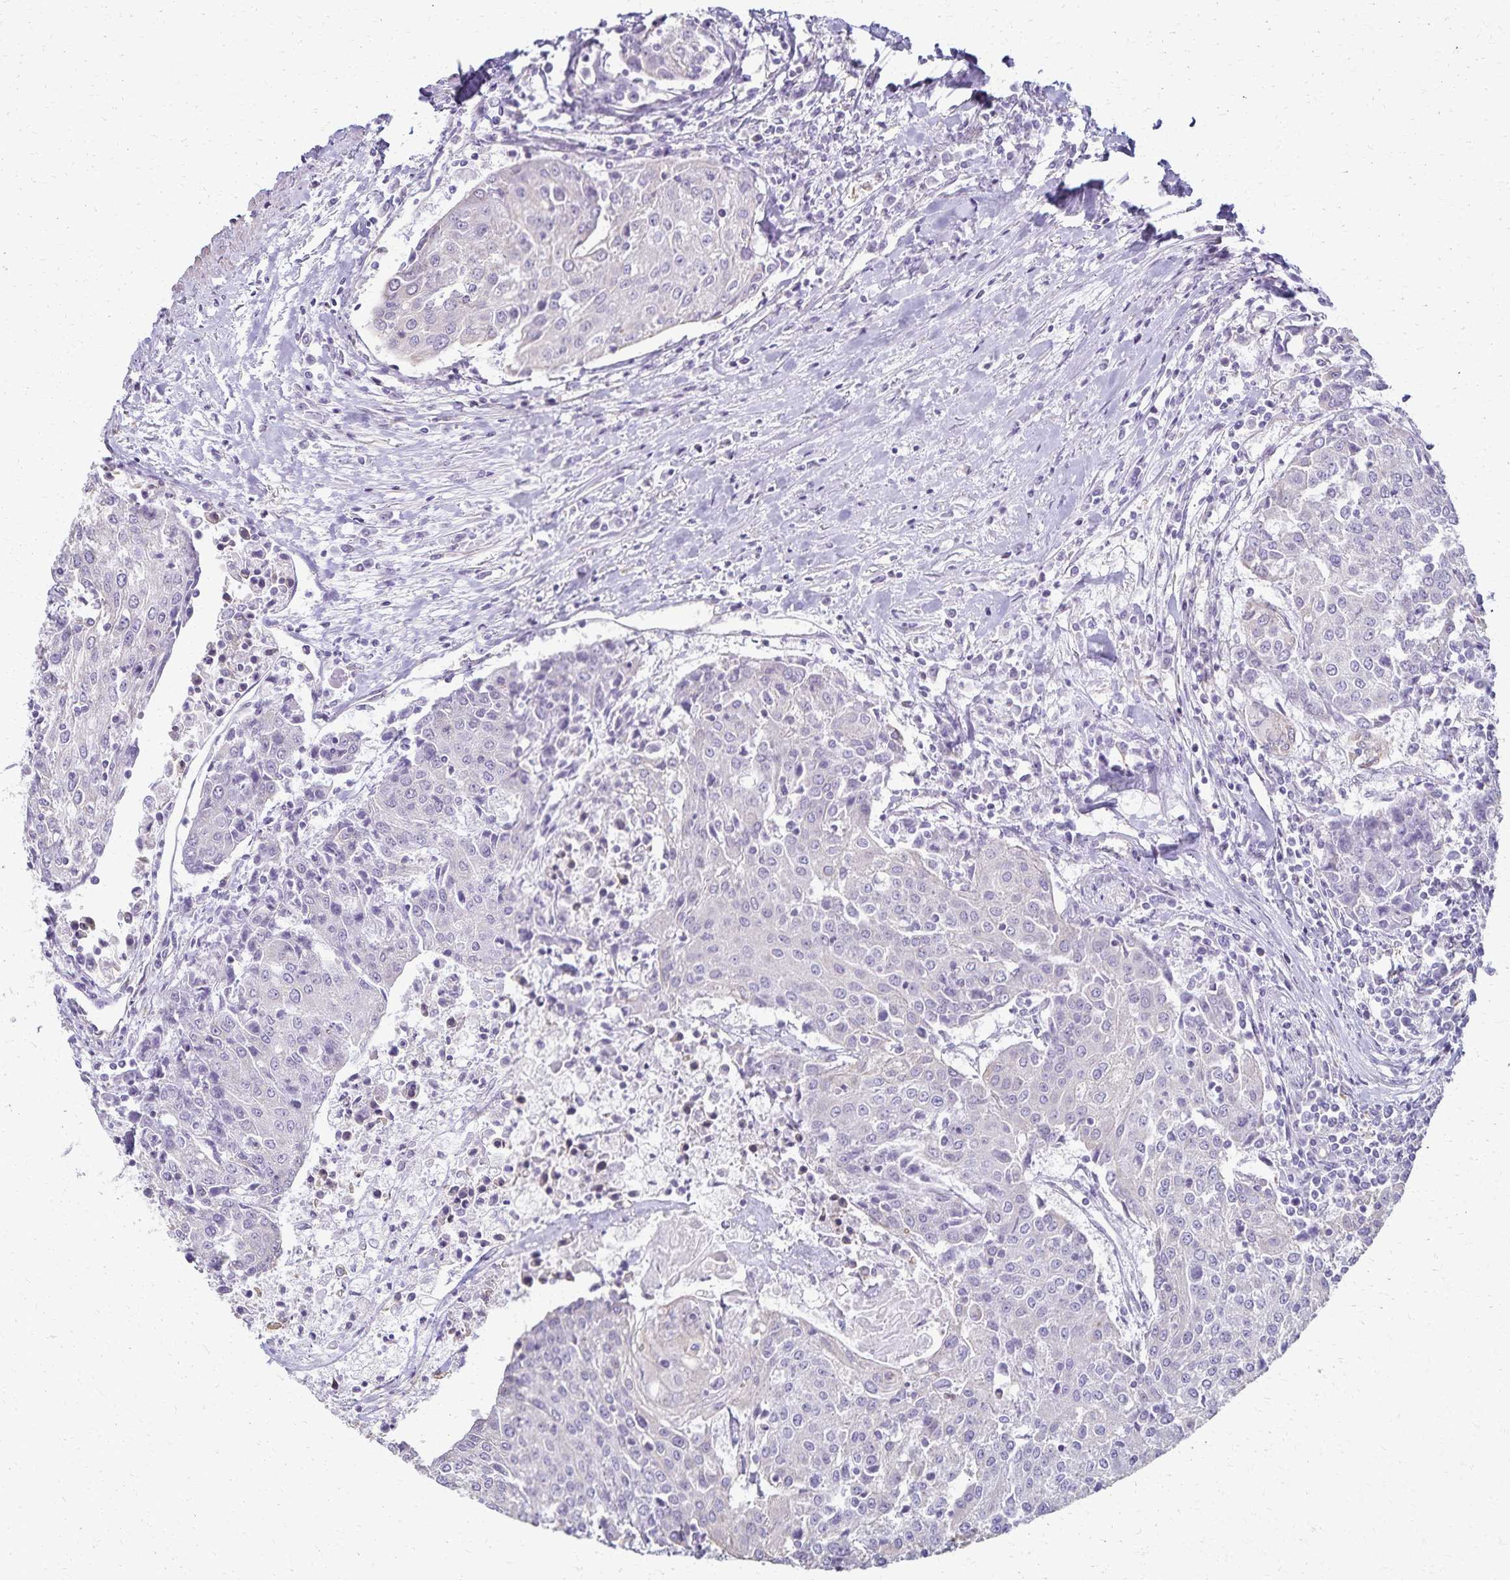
{"staining": {"intensity": "negative", "quantity": "none", "location": "none"}, "tissue": "urothelial cancer", "cell_type": "Tumor cells", "image_type": "cancer", "snomed": [{"axis": "morphology", "description": "Urothelial carcinoma, High grade"}, {"axis": "topography", "description": "Urinary bladder"}], "caption": "Immunohistochemistry histopathology image of high-grade urothelial carcinoma stained for a protein (brown), which shows no staining in tumor cells.", "gene": "KISS1", "patient": {"sex": "female", "age": 85}}